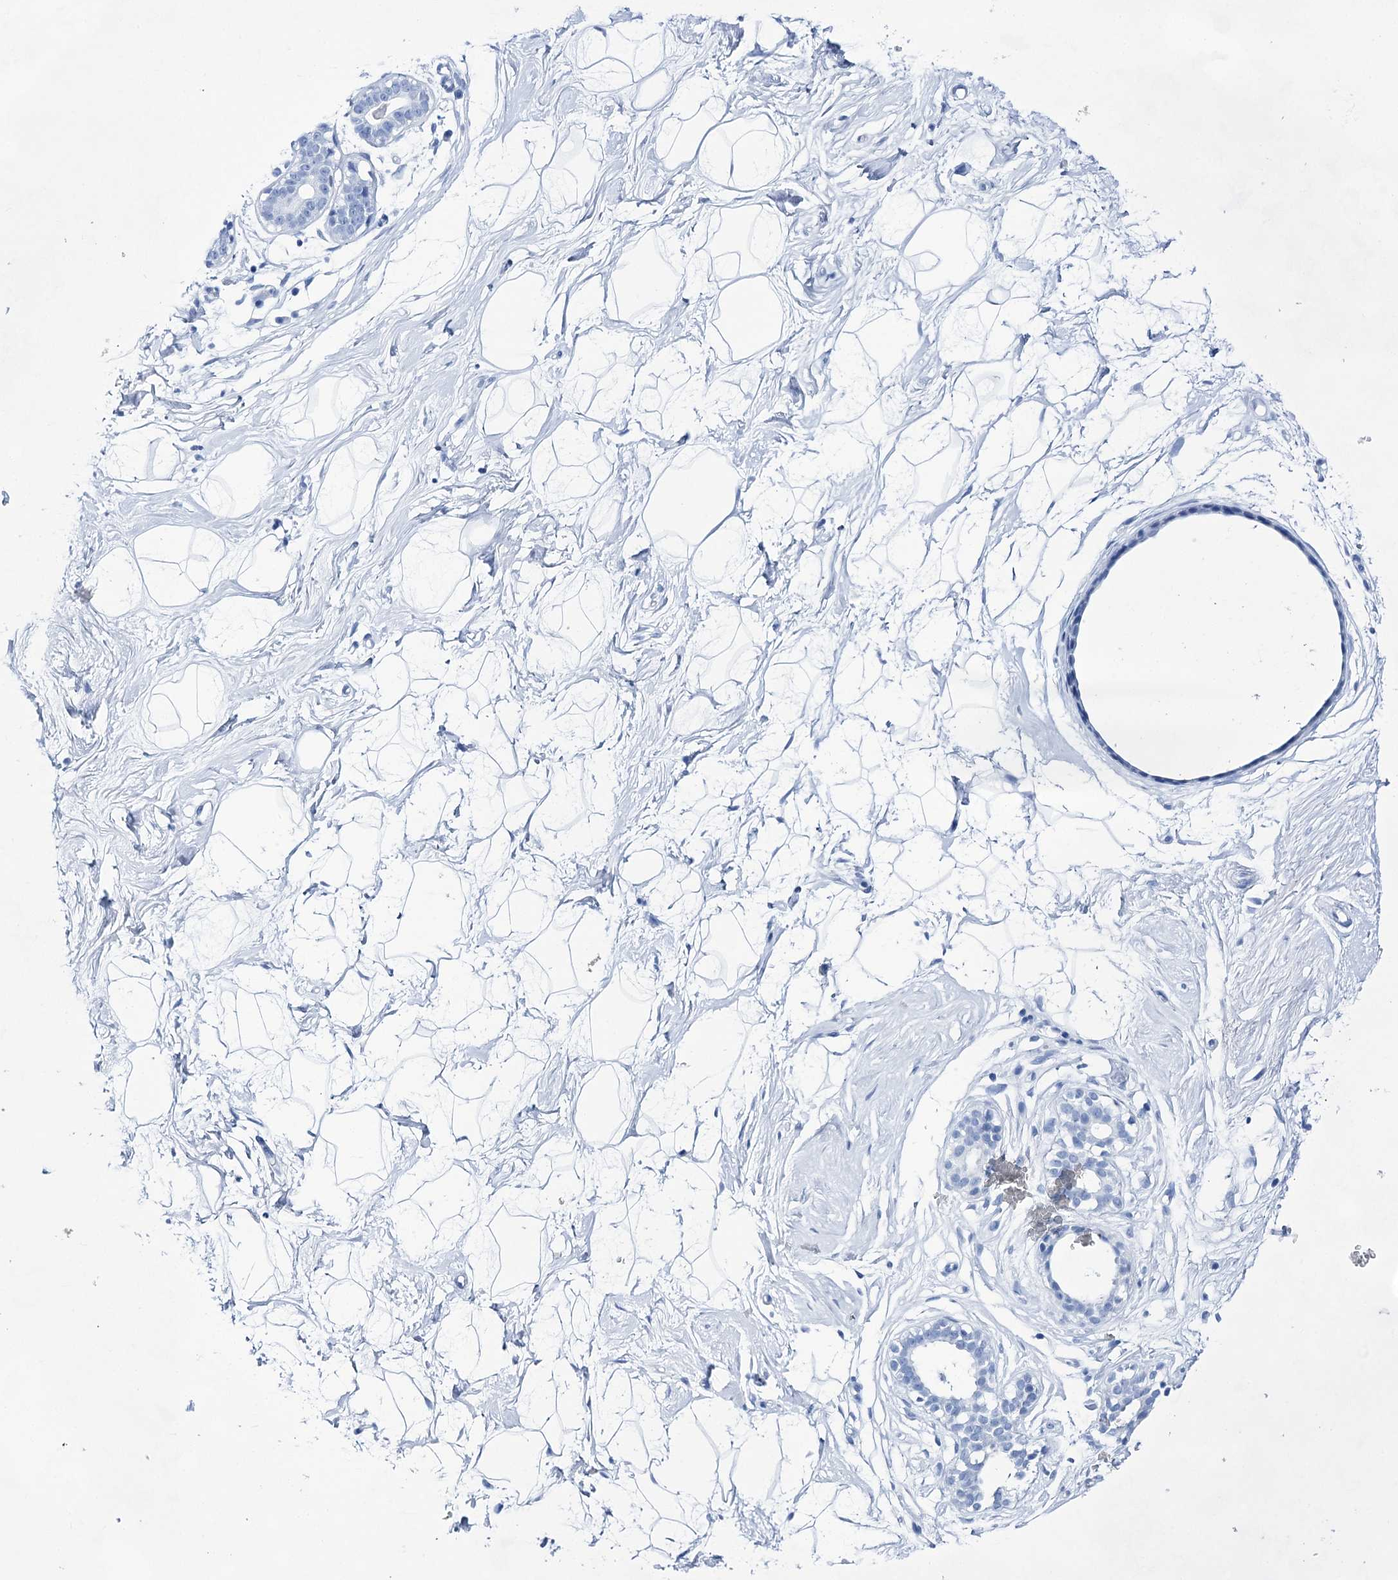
{"staining": {"intensity": "negative", "quantity": "none", "location": "none"}, "tissue": "breast", "cell_type": "Adipocytes", "image_type": "normal", "snomed": [{"axis": "morphology", "description": "Normal tissue, NOS"}, {"axis": "morphology", "description": "Adenoma, NOS"}, {"axis": "topography", "description": "Breast"}], "caption": "Adipocytes show no significant staining in unremarkable breast. (DAB (3,3'-diaminobenzidine) IHC with hematoxylin counter stain).", "gene": "LALBA", "patient": {"sex": "female", "age": 23}}